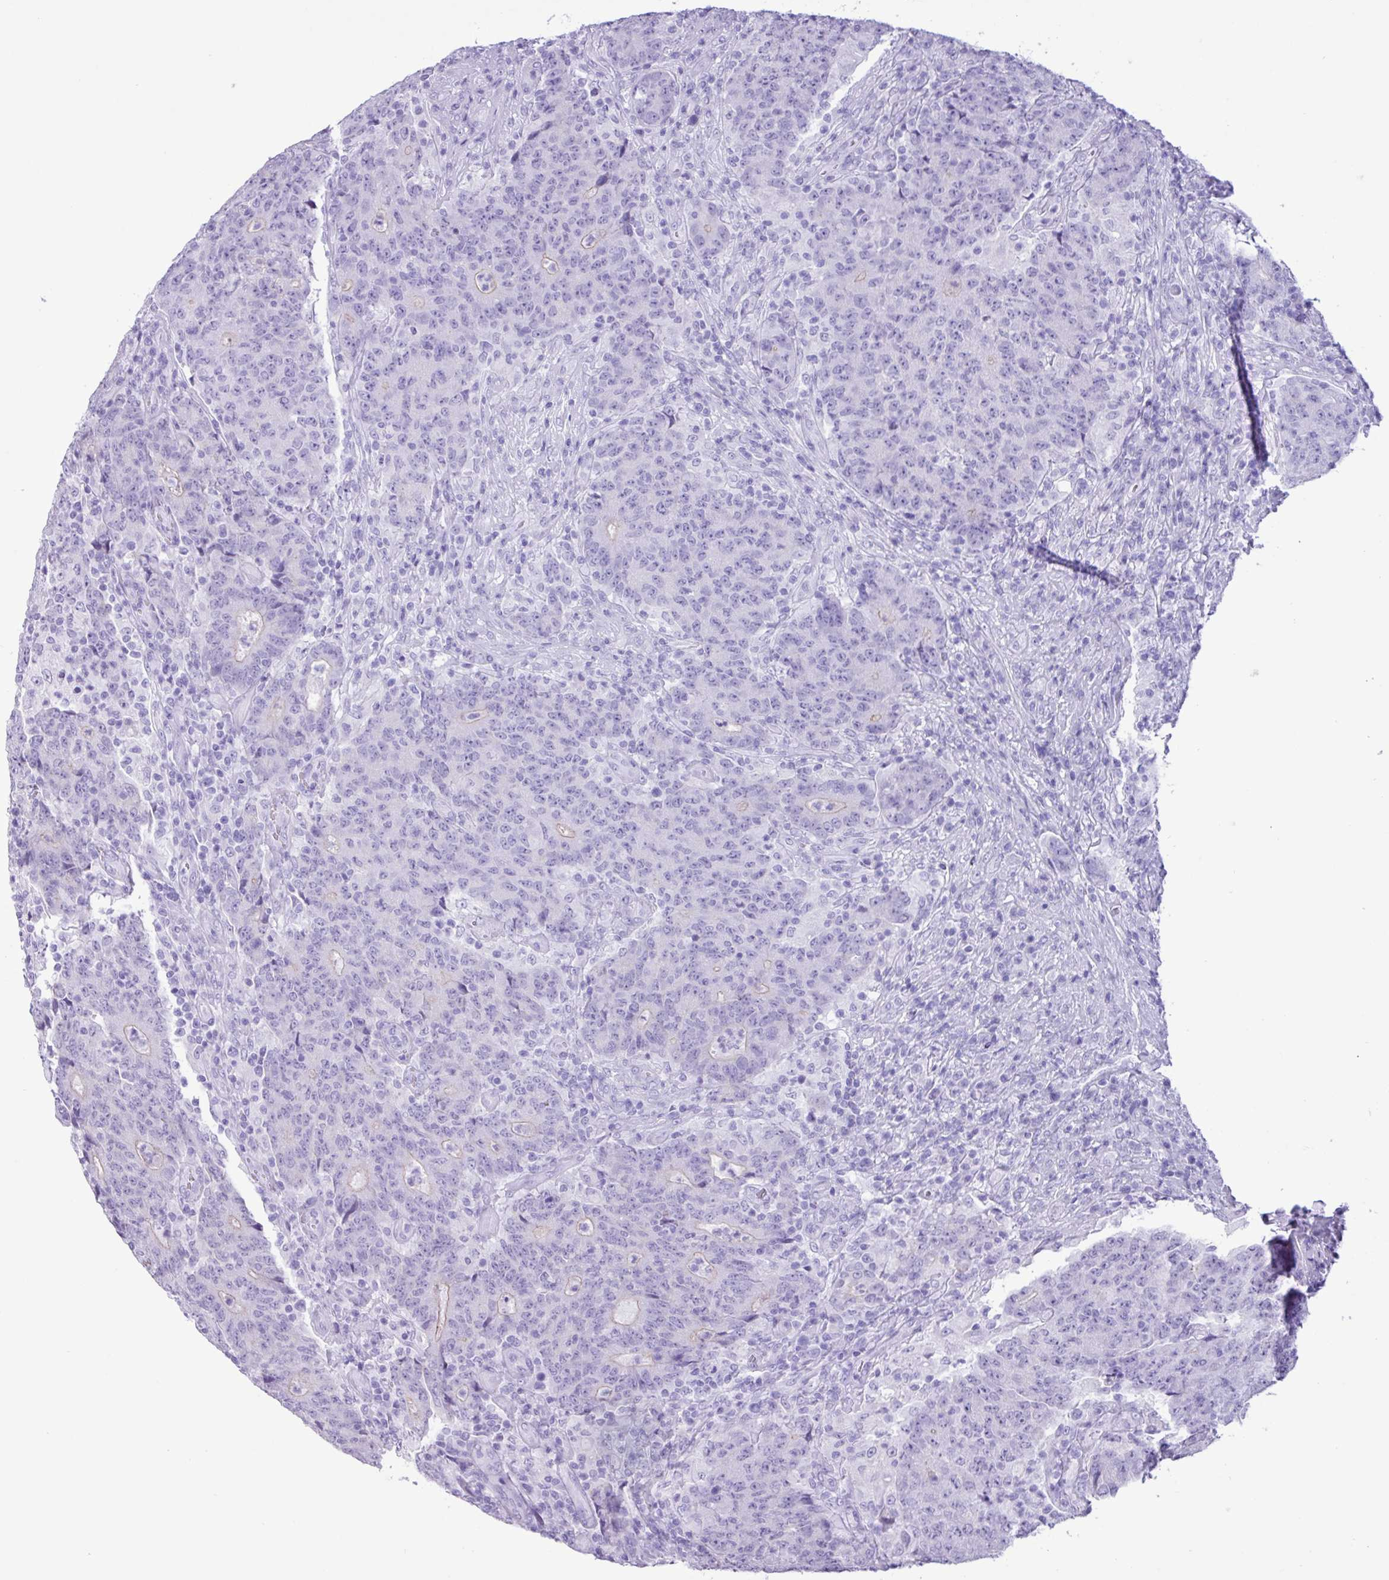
{"staining": {"intensity": "negative", "quantity": "none", "location": "none"}, "tissue": "colorectal cancer", "cell_type": "Tumor cells", "image_type": "cancer", "snomed": [{"axis": "morphology", "description": "Adenocarcinoma, NOS"}, {"axis": "topography", "description": "Colon"}], "caption": "This histopathology image is of colorectal adenocarcinoma stained with IHC to label a protein in brown with the nuclei are counter-stained blue. There is no staining in tumor cells.", "gene": "CKMT2", "patient": {"sex": "female", "age": 75}}